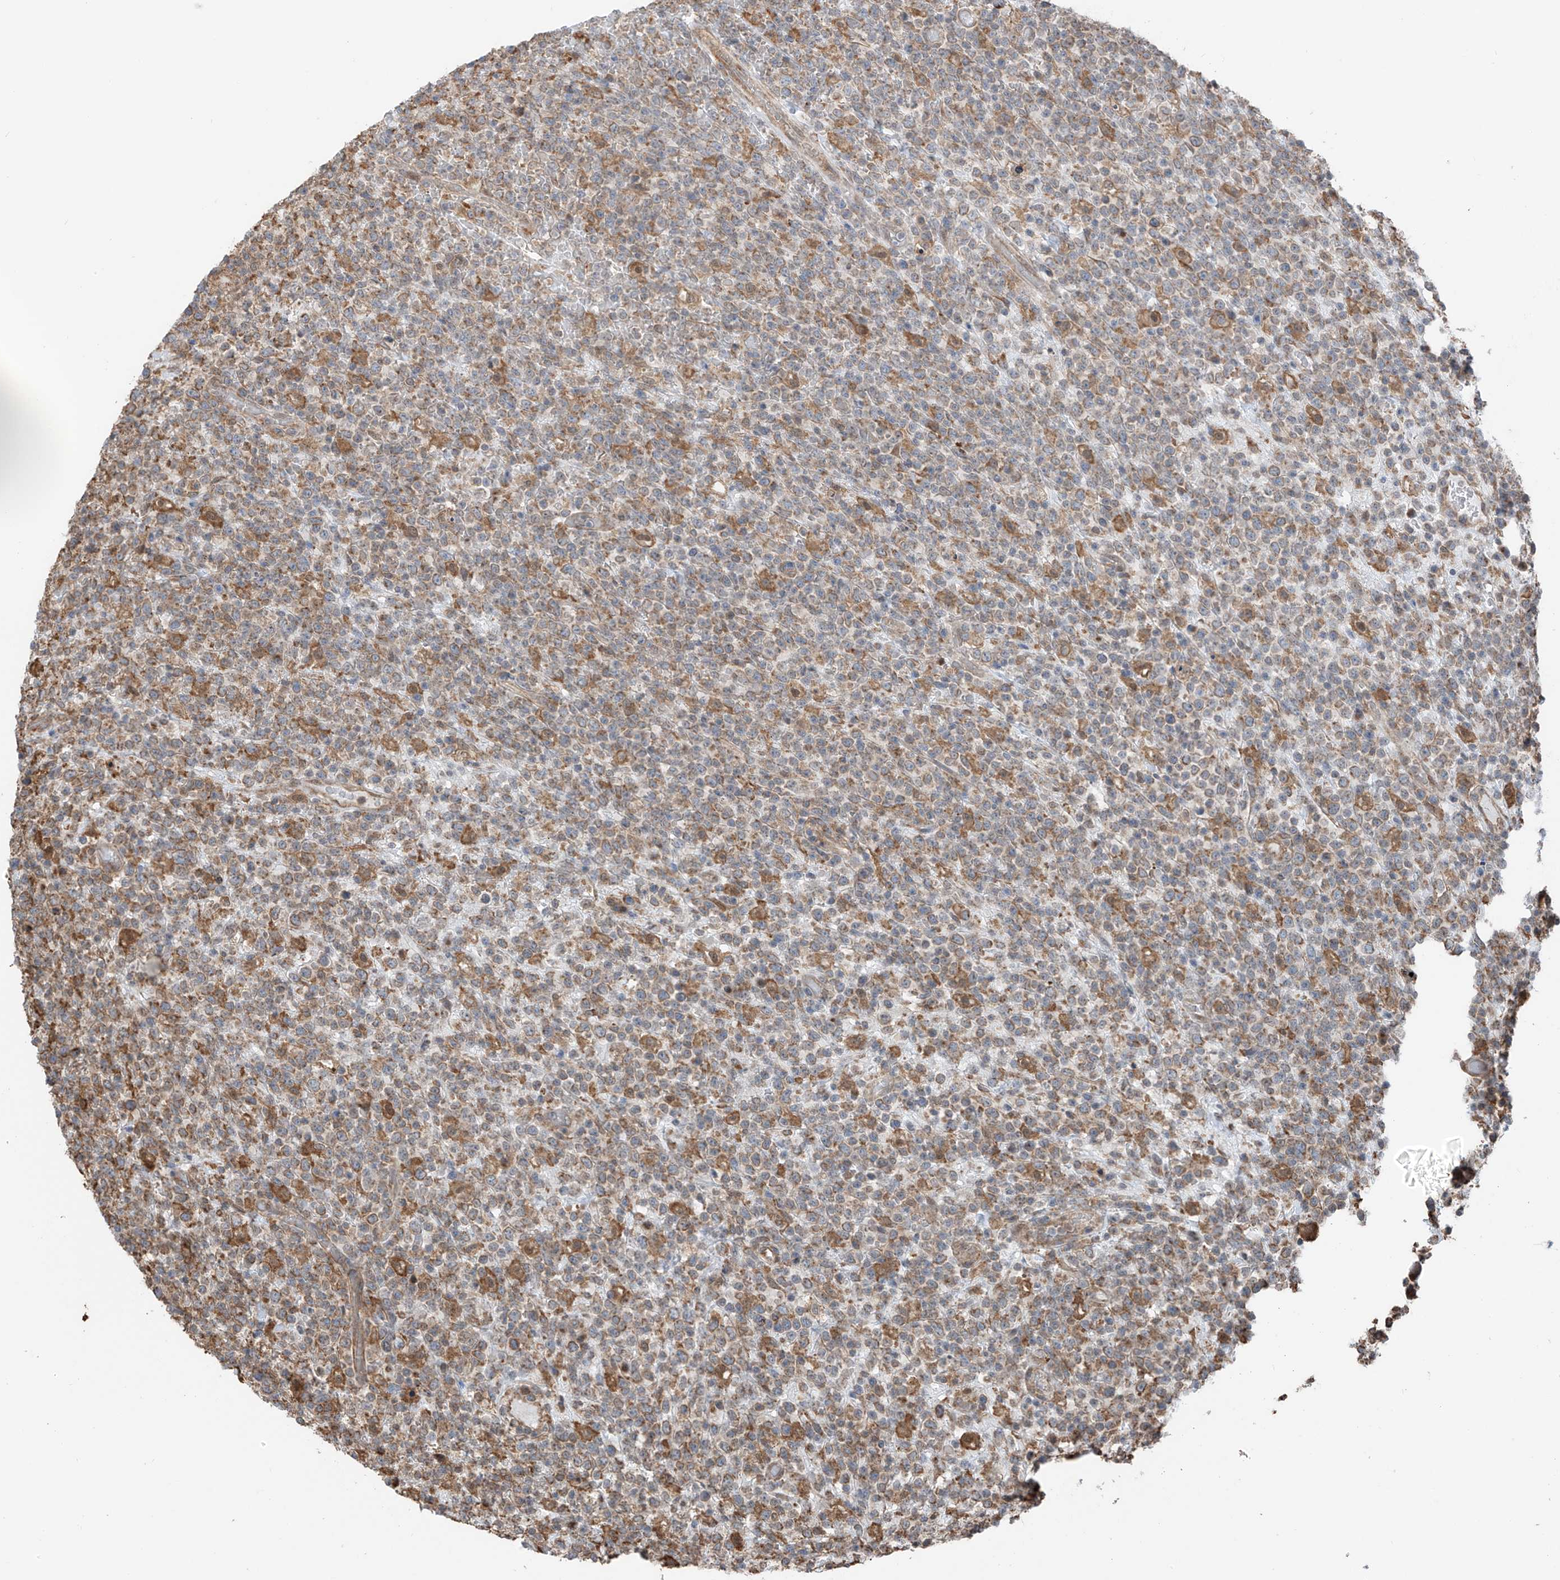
{"staining": {"intensity": "weak", "quantity": ">75%", "location": "cytoplasmic/membranous"}, "tissue": "lymphoma", "cell_type": "Tumor cells", "image_type": "cancer", "snomed": [{"axis": "morphology", "description": "Malignant lymphoma, non-Hodgkin's type, High grade"}, {"axis": "topography", "description": "Colon"}], "caption": "Brown immunohistochemical staining in human malignant lymphoma, non-Hodgkin's type (high-grade) reveals weak cytoplasmic/membranous staining in approximately >75% of tumor cells.", "gene": "ZNF189", "patient": {"sex": "female", "age": 53}}